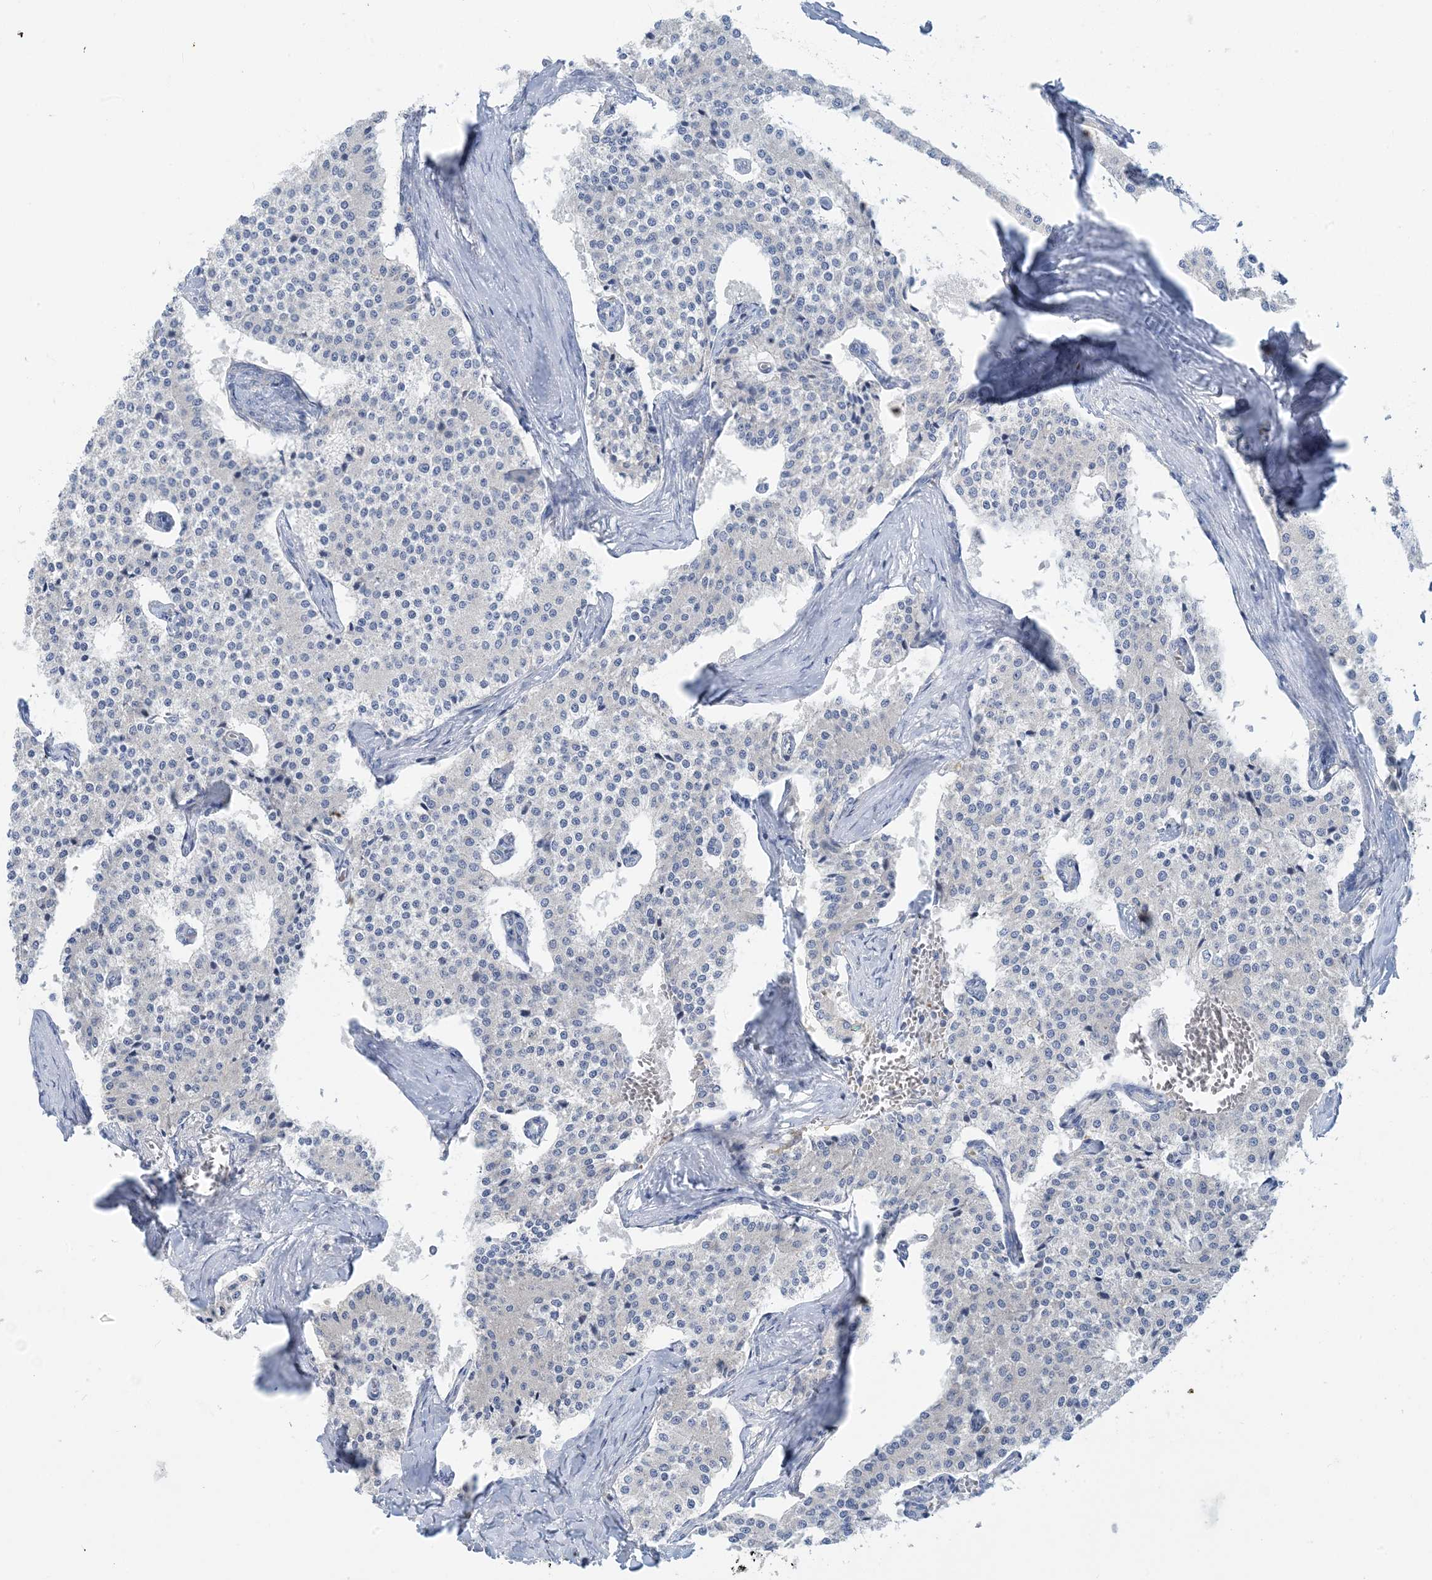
{"staining": {"intensity": "negative", "quantity": "none", "location": "none"}, "tissue": "carcinoid", "cell_type": "Tumor cells", "image_type": "cancer", "snomed": [{"axis": "morphology", "description": "Carcinoid, malignant, NOS"}, {"axis": "topography", "description": "Colon"}], "caption": "Immunohistochemistry of carcinoid (malignant) displays no expression in tumor cells.", "gene": "ZCCHC18", "patient": {"sex": "female", "age": 52}}